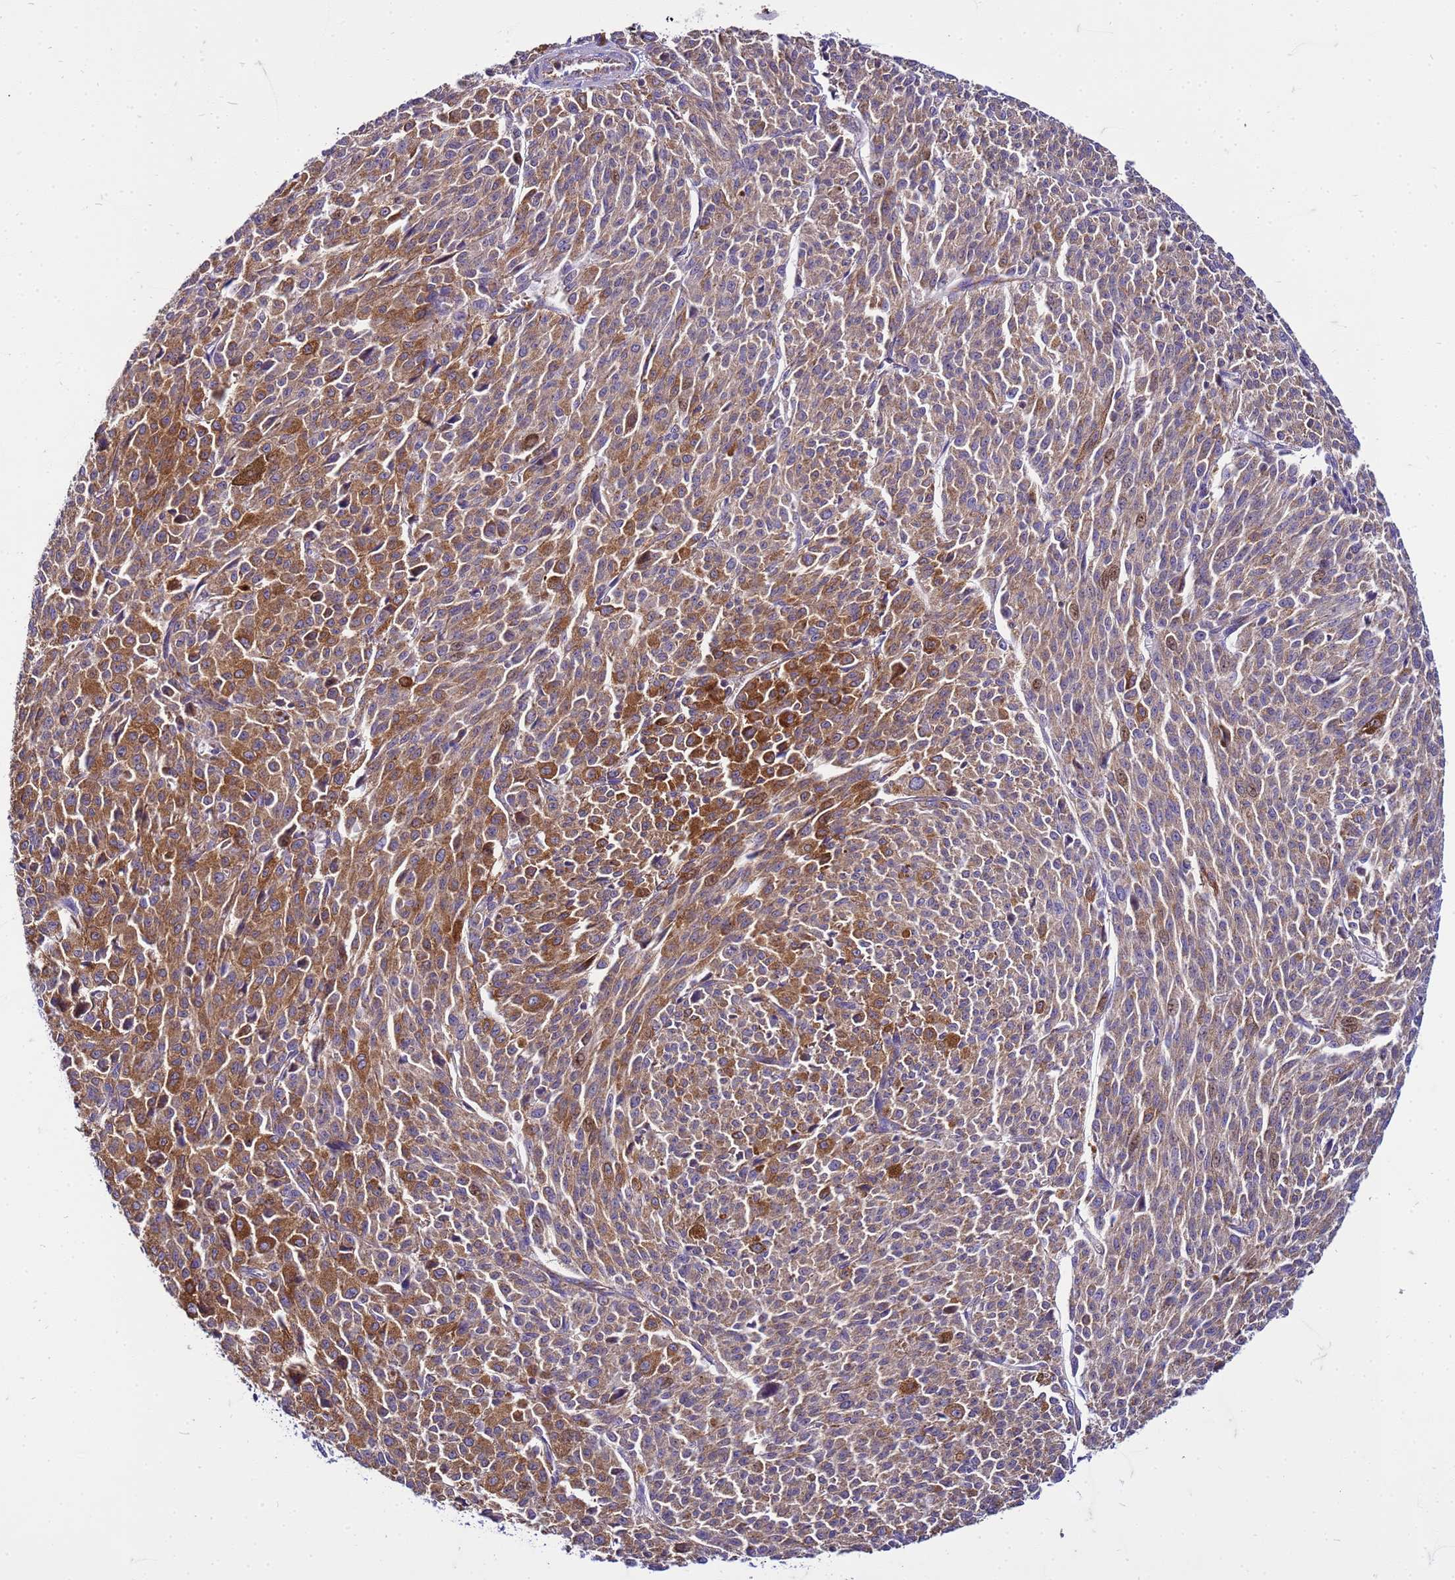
{"staining": {"intensity": "moderate", "quantity": ">75%", "location": "cytoplasmic/membranous"}, "tissue": "melanoma", "cell_type": "Tumor cells", "image_type": "cancer", "snomed": [{"axis": "morphology", "description": "Malignant melanoma, NOS"}, {"axis": "topography", "description": "Skin"}], "caption": "The micrograph exhibits a brown stain indicating the presence of a protein in the cytoplasmic/membranous of tumor cells in melanoma. Nuclei are stained in blue.", "gene": "PKD1", "patient": {"sex": "female", "age": 52}}